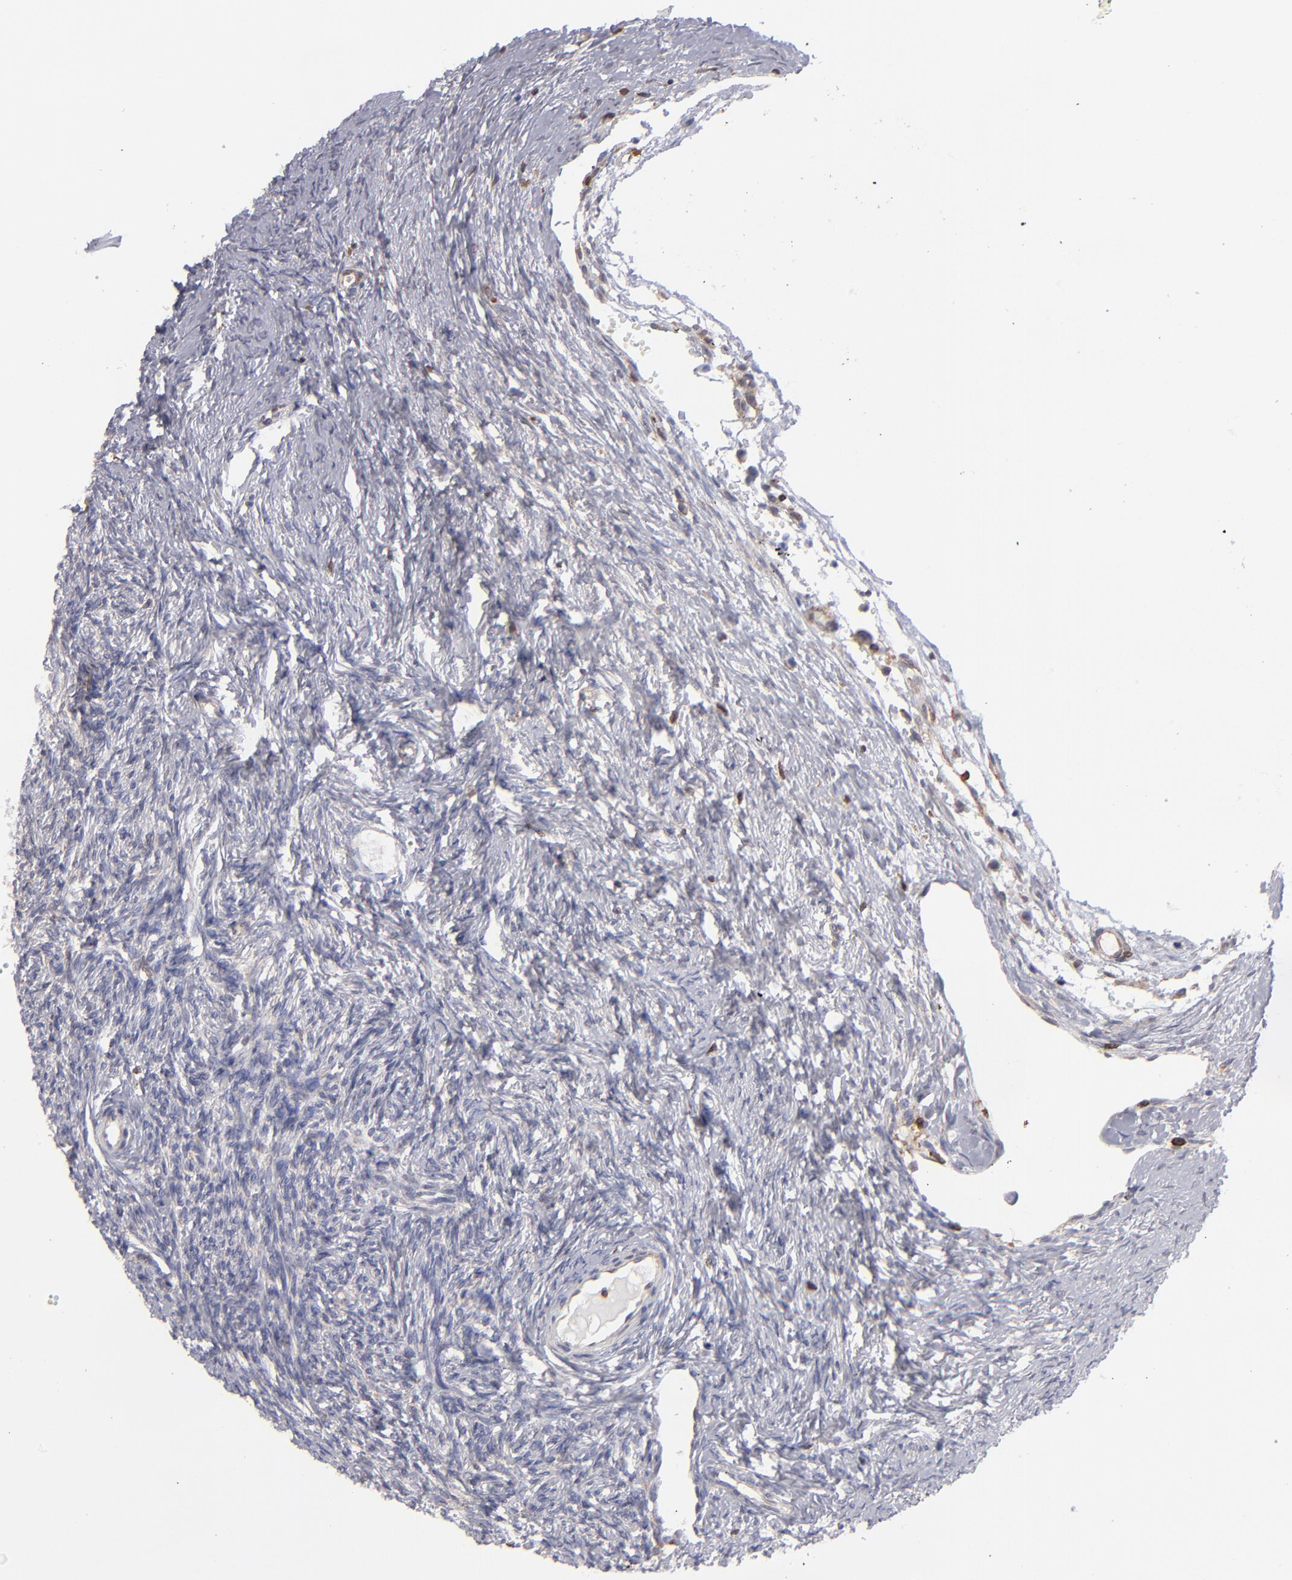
{"staining": {"intensity": "negative", "quantity": "none", "location": "none"}, "tissue": "ovary", "cell_type": "Ovarian stroma cells", "image_type": "normal", "snomed": [{"axis": "morphology", "description": "Normal tissue, NOS"}, {"axis": "topography", "description": "Ovary"}], "caption": "Immunohistochemical staining of normal ovary displays no significant expression in ovarian stroma cells.", "gene": "TMX1", "patient": {"sex": "female", "age": 32}}